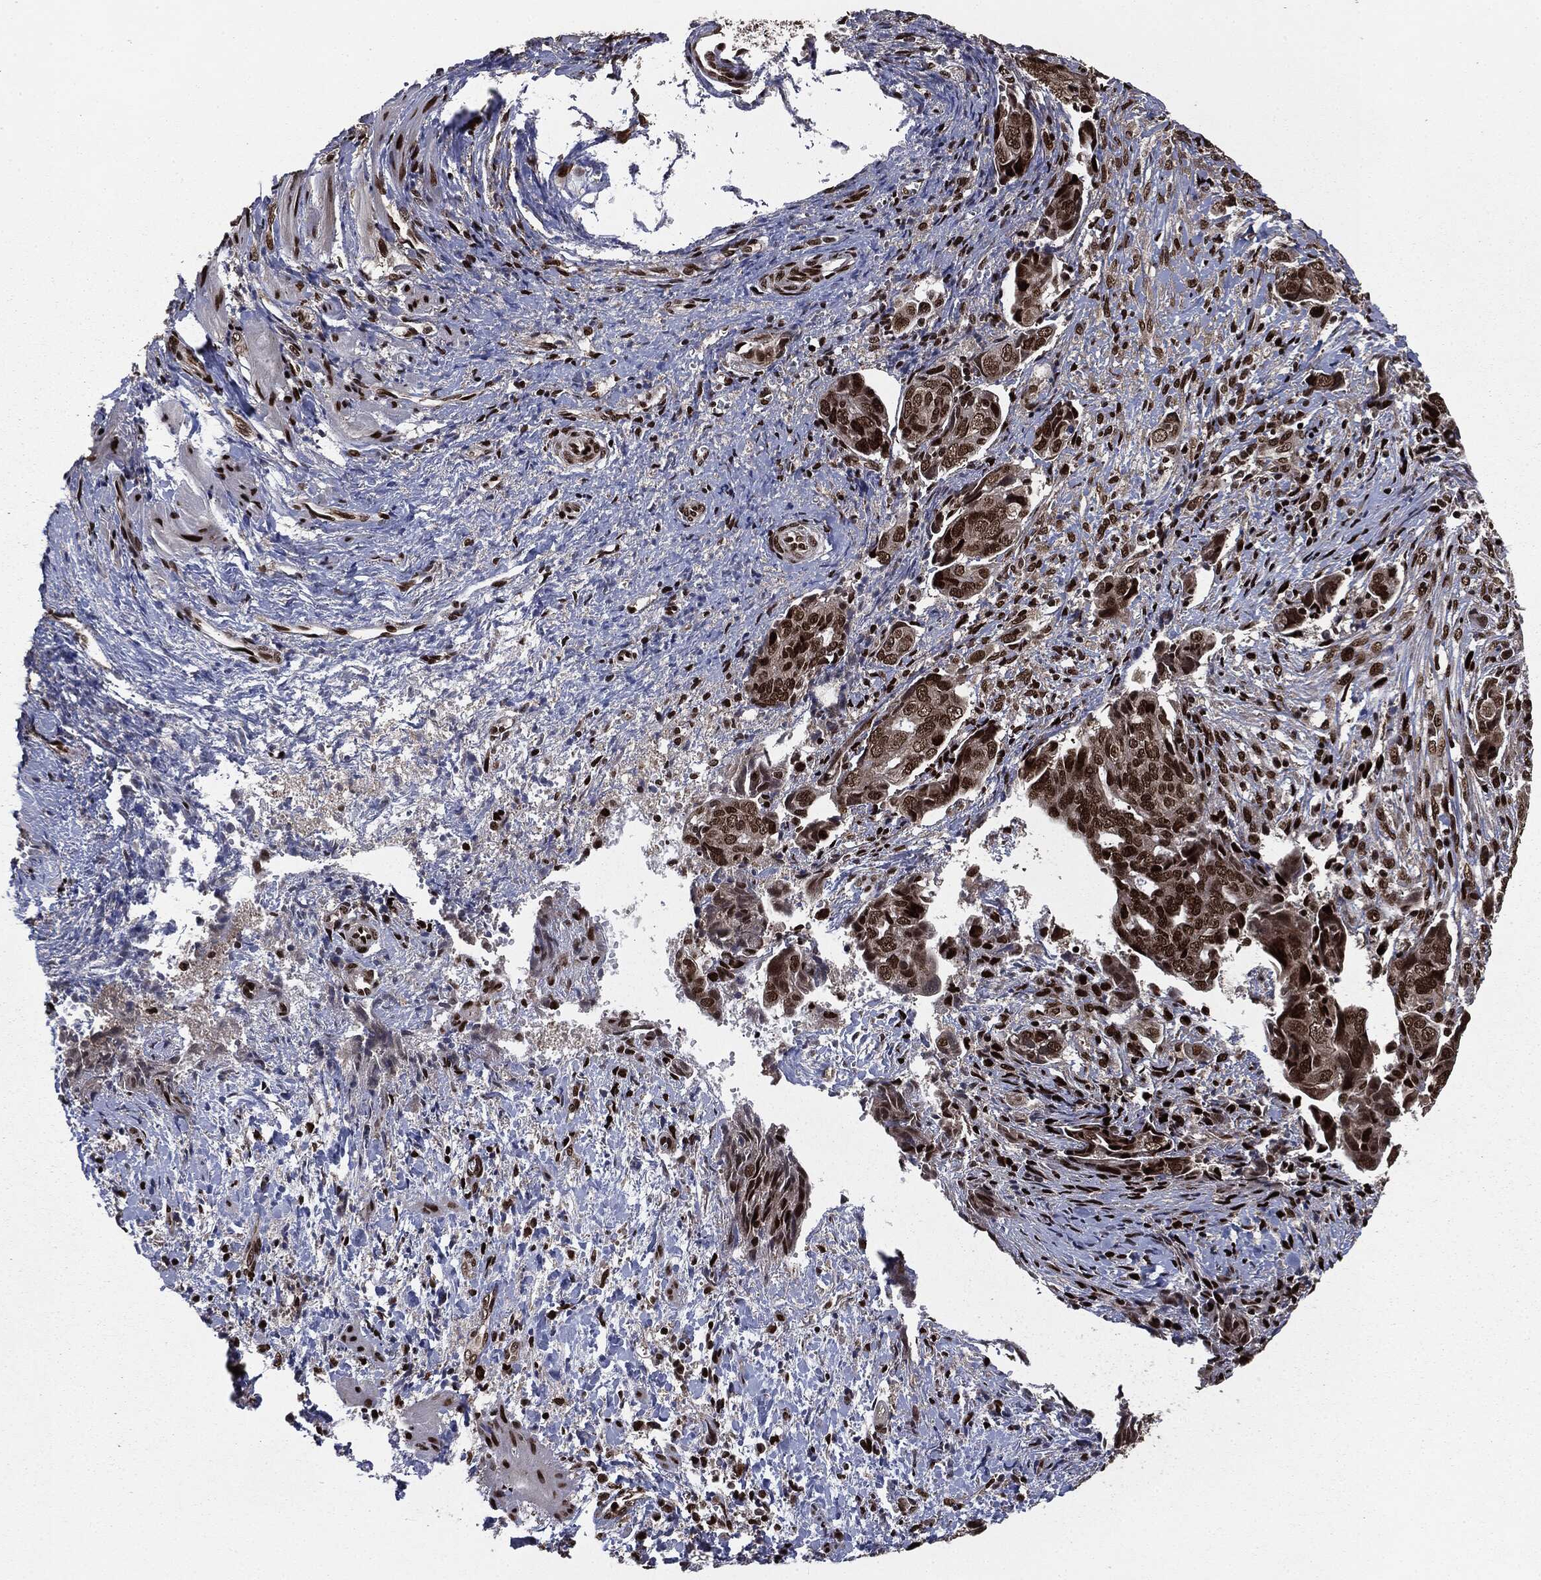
{"staining": {"intensity": "strong", "quantity": ">75%", "location": "nuclear"}, "tissue": "ovarian cancer", "cell_type": "Tumor cells", "image_type": "cancer", "snomed": [{"axis": "morphology", "description": "Carcinoma, endometroid"}, {"axis": "topography", "description": "Ovary"}], "caption": "High-magnification brightfield microscopy of endometroid carcinoma (ovarian) stained with DAB (brown) and counterstained with hematoxylin (blue). tumor cells exhibit strong nuclear expression is identified in approximately>75% of cells. (DAB (3,3'-diaminobenzidine) = brown stain, brightfield microscopy at high magnification).", "gene": "DVL2", "patient": {"sex": "female", "age": 70}}